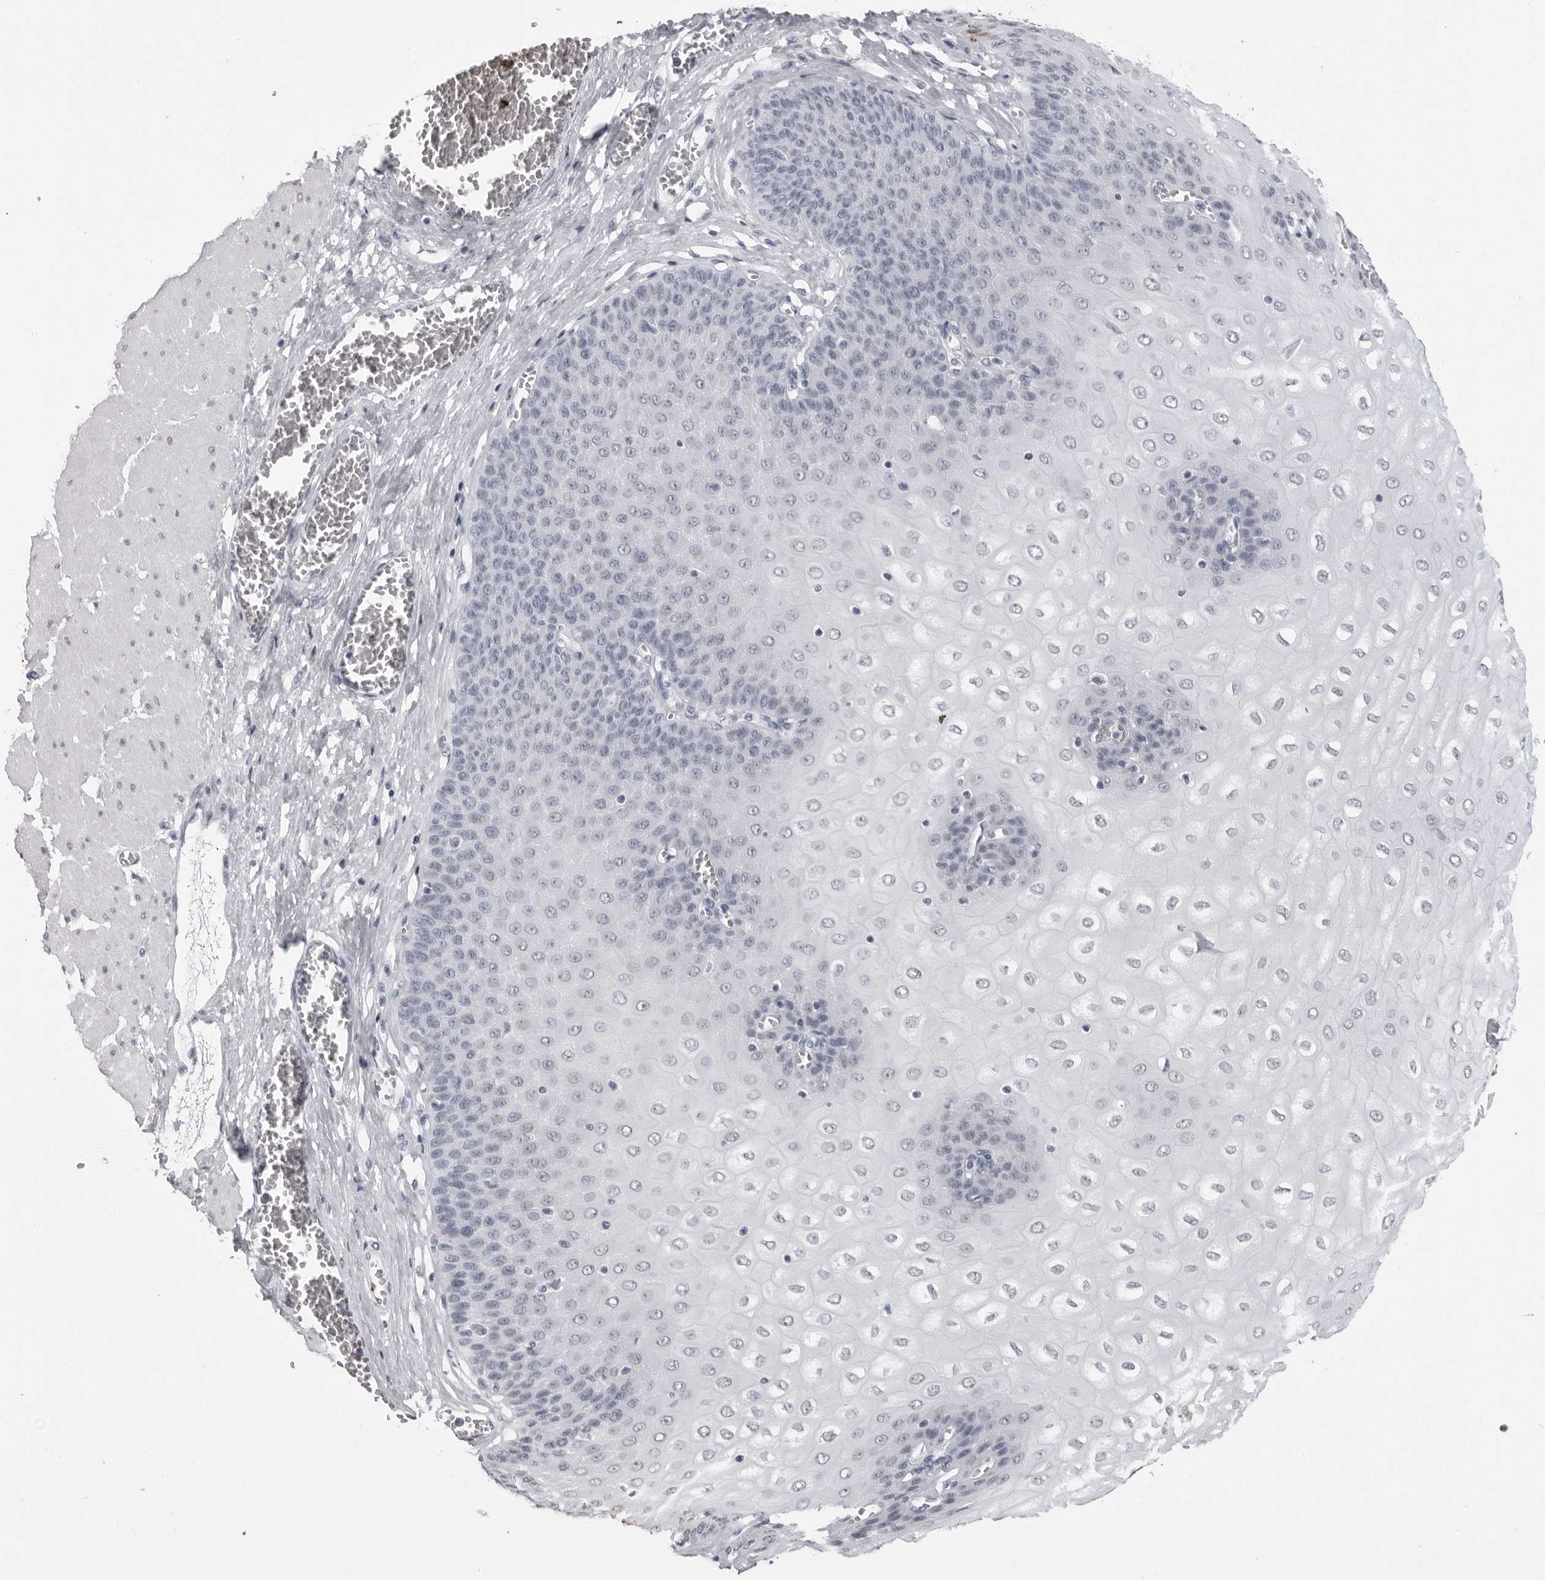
{"staining": {"intensity": "negative", "quantity": "none", "location": "none"}, "tissue": "esophagus", "cell_type": "Squamous epithelial cells", "image_type": "normal", "snomed": [{"axis": "morphology", "description": "Normal tissue, NOS"}, {"axis": "topography", "description": "Esophagus"}], "caption": "The image displays no staining of squamous epithelial cells in unremarkable esophagus. (Brightfield microscopy of DAB (3,3'-diaminobenzidine) immunohistochemistry (IHC) at high magnification).", "gene": "HEPACAM", "patient": {"sex": "male", "age": 60}}